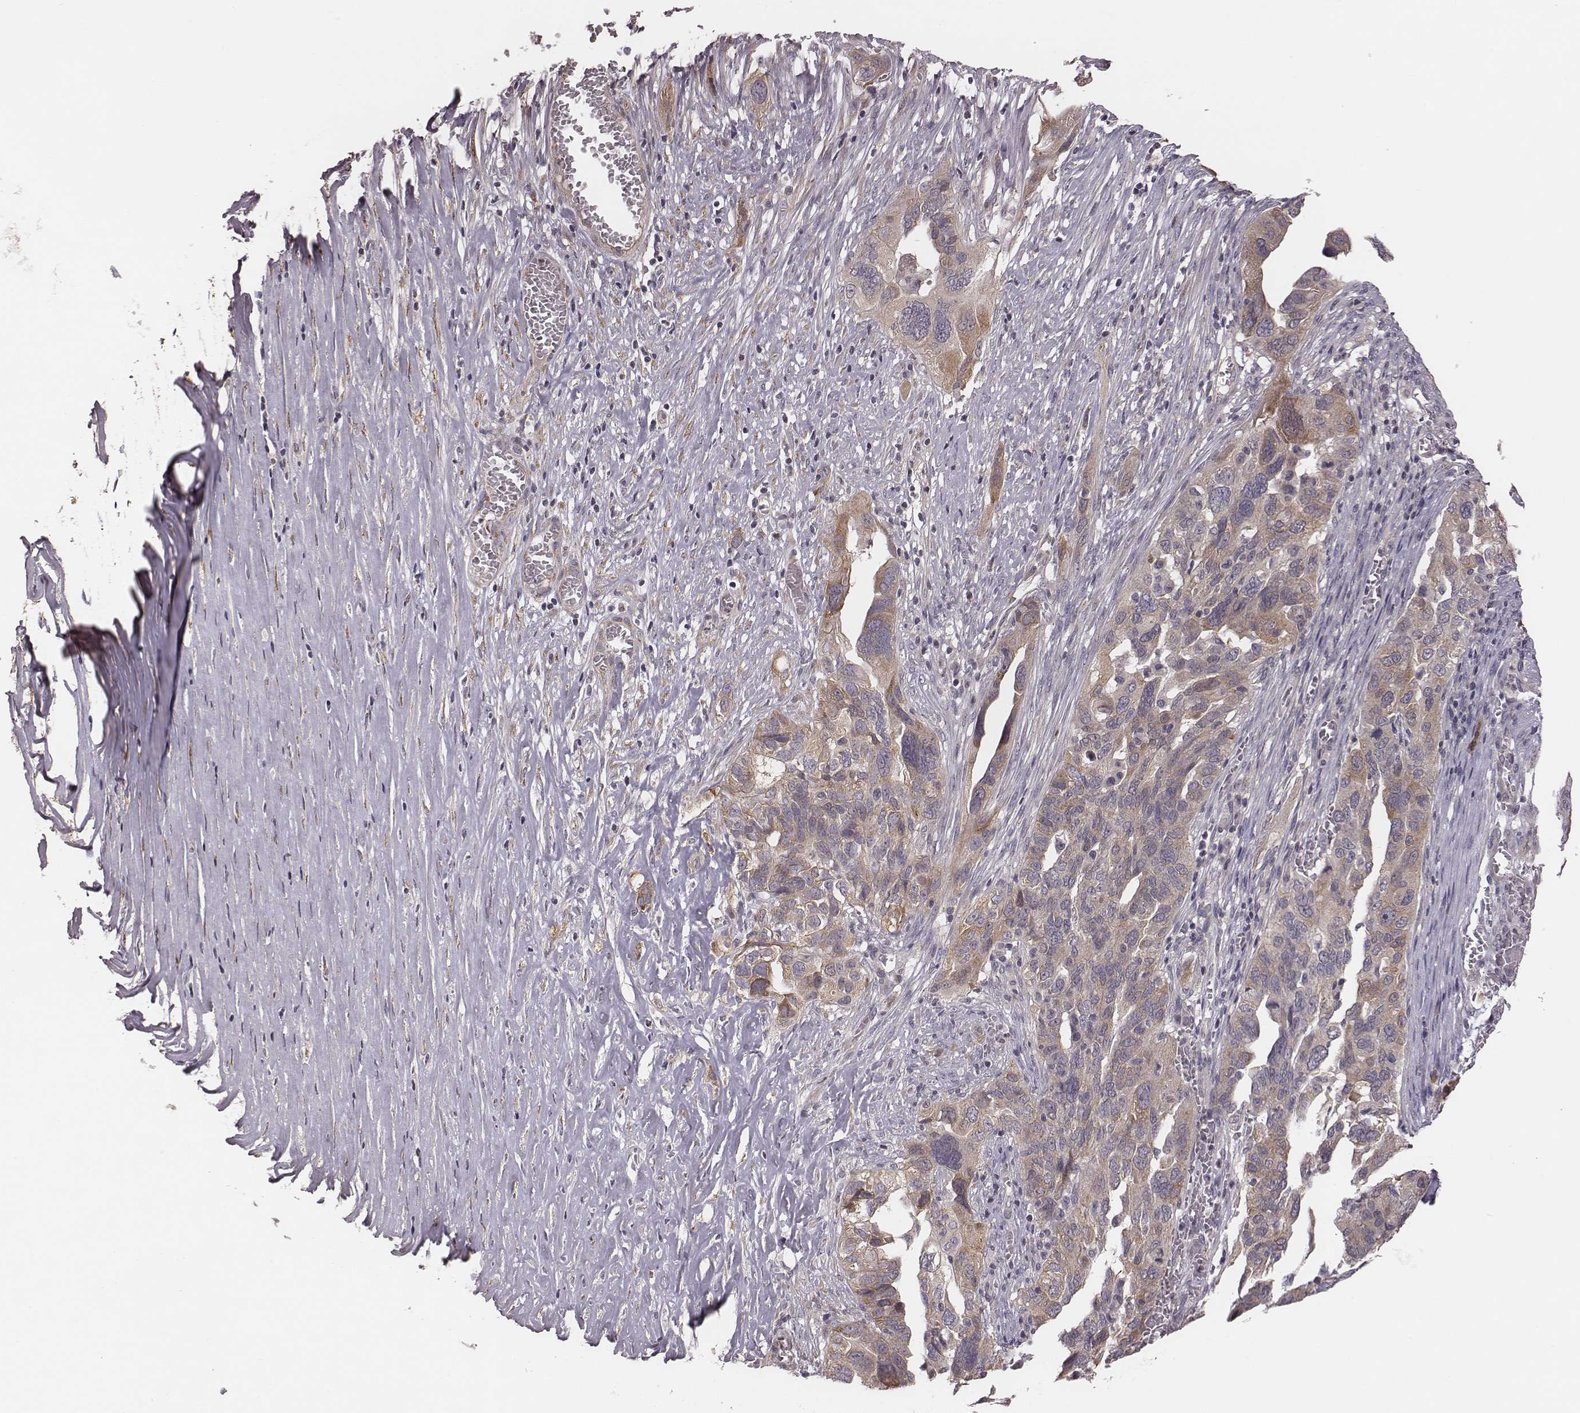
{"staining": {"intensity": "moderate", "quantity": ">75%", "location": "cytoplasmic/membranous"}, "tissue": "ovarian cancer", "cell_type": "Tumor cells", "image_type": "cancer", "snomed": [{"axis": "morphology", "description": "Carcinoma, endometroid"}, {"axis": "topography", "description": "Soft tissue"}, {"axis": "topography", "description": "Ovary"}], "caption": "Brown immunohistochemical staining in ovarian cancer shows moderate cytoplasmic/membranous staining in approximately >75% of tumor cells. (IHC, brightfield microscopy, high magnification).", "gene": "P2RX5", "patient": {"sex": "female", "age": 52}}